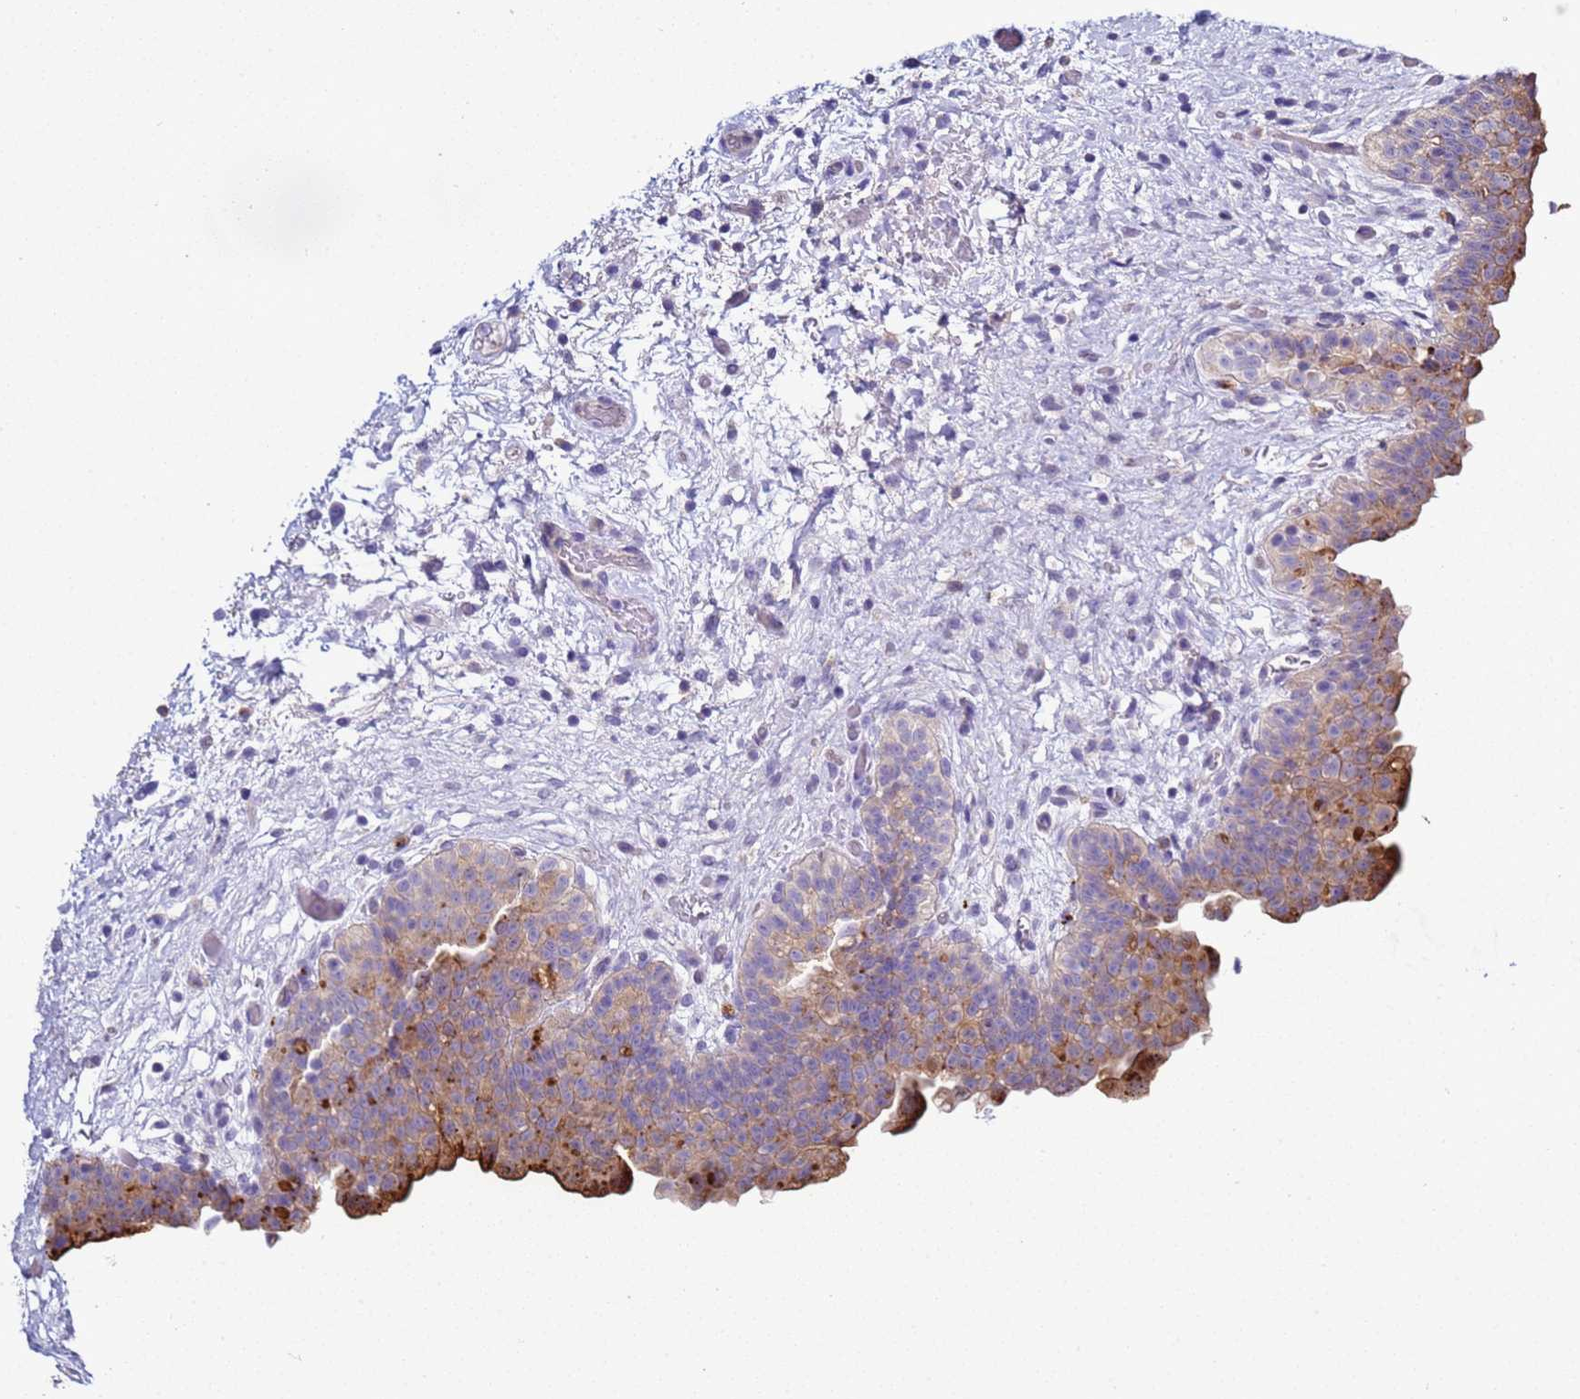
{"staining": {"intensity": "strong", "quantity": "<25%", "location": "cytoplasmic/membranous"}, "tissue": "urinary bladder", "cell_type": "Urothelial cells", "image_type": "normal", "snomed": [{"axis": "morphology", "description": "Normal tissue, NOS"}, {"axis": "topography", "description": "Urinary bladder"}], "caption": "Protein expression analysis of unremarkable urinary bladder demonstrates strong cytoplasmic/membranous expression in approximately <25% of urothelial cells.", "gene": "NAT1", "patient": {"sex": "male", "age": 69}}